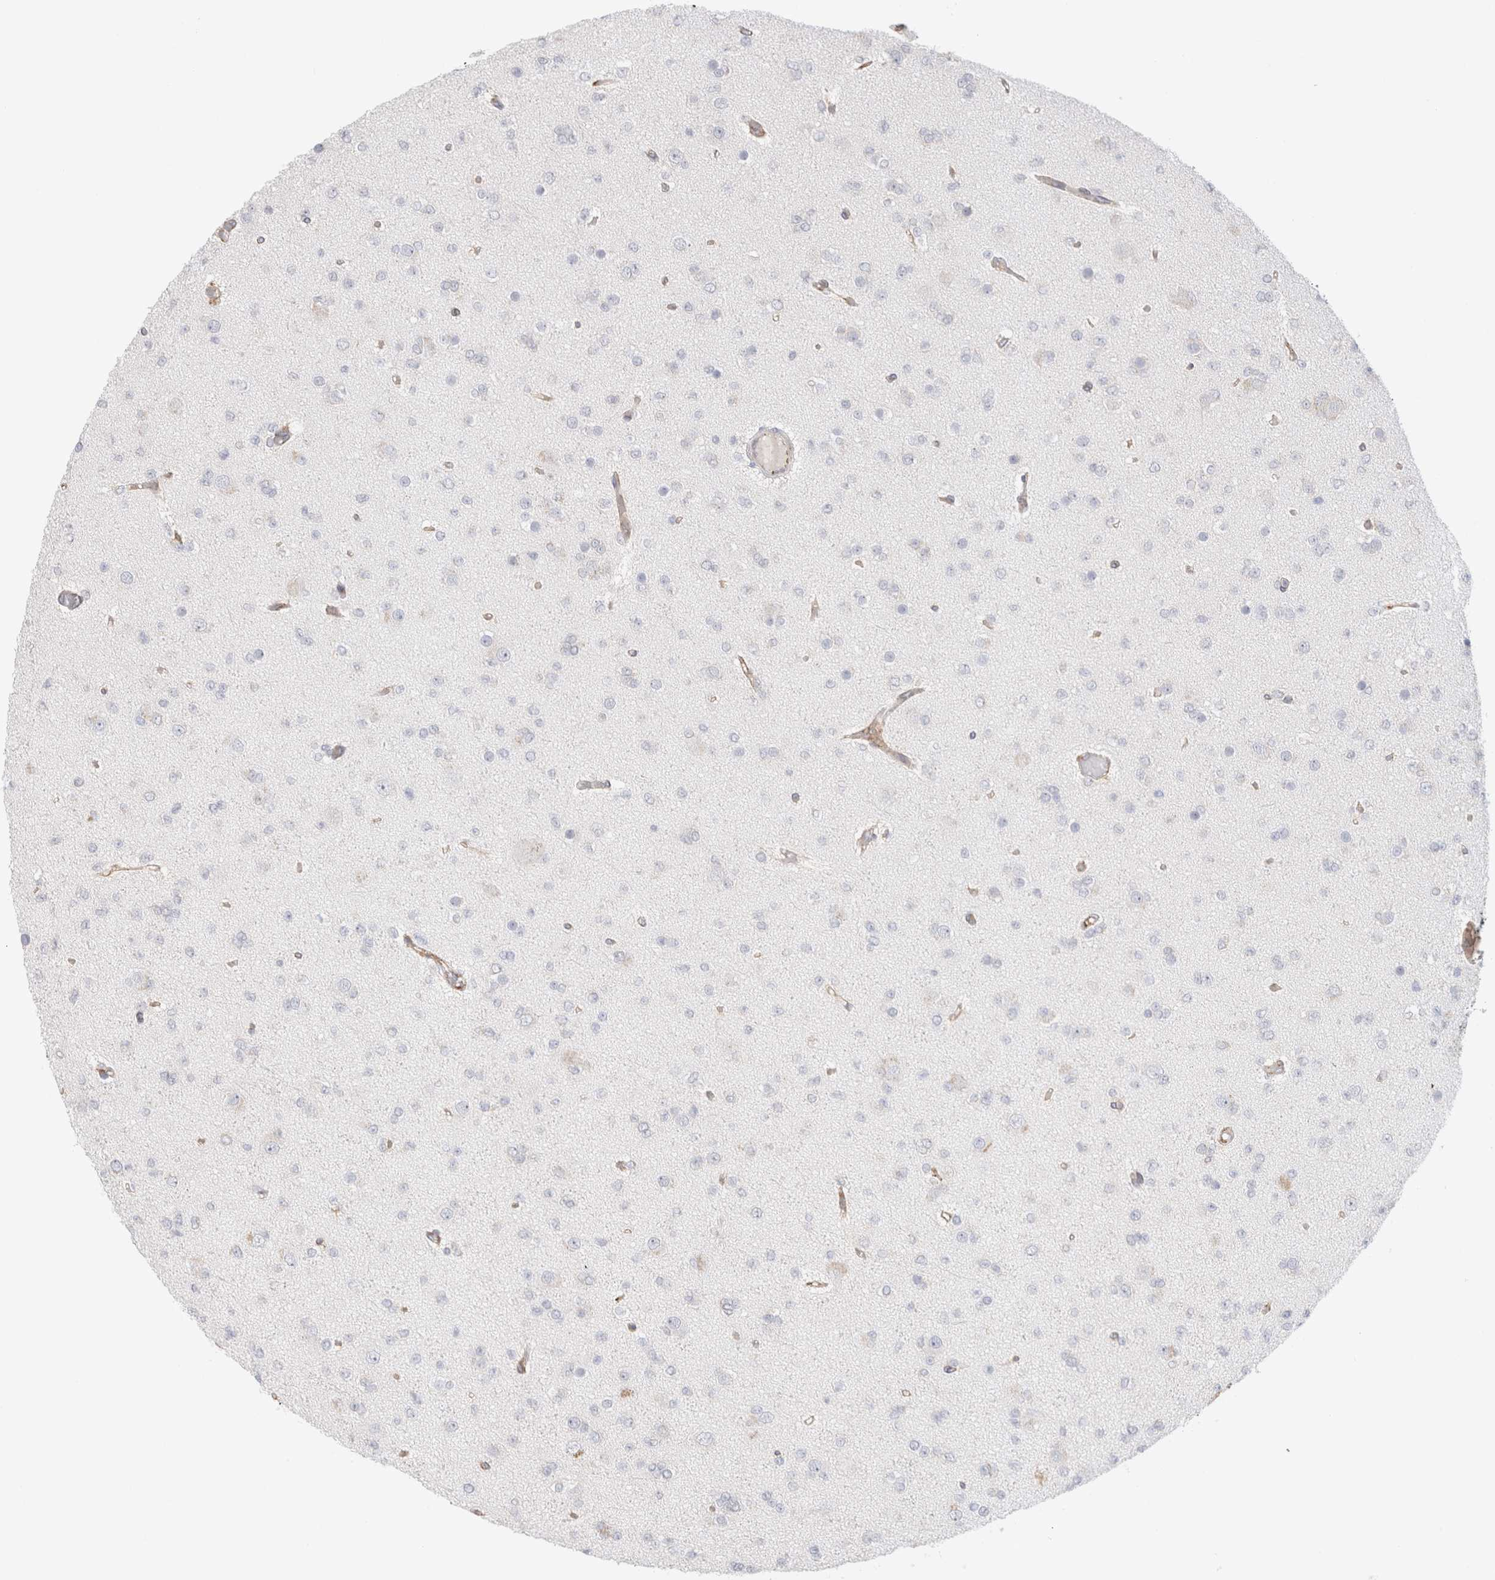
{"staining": {"intensity": "negative", "quantity": "none", "location": "none"}, "tissue": "glioma", "cell_type": "Tumor cells", "image_type": "cancer", "snomed": [{"axis": "morphology", "description": "Glioma, malignant, Low grade"}, {"axis": "topography", "description": "Brain"}], "caption": "An immunohistochemistry photomicrograph of glioma is shown. There is no staining in tumor cells of glioma. (Stains: DAB immunohistochemistry with hematoxylin counter stain, Microscopy: brightfield microscopy at high magnification).", "gene": "CNPY4", "patient": {"sex": "female", "age": 22}}